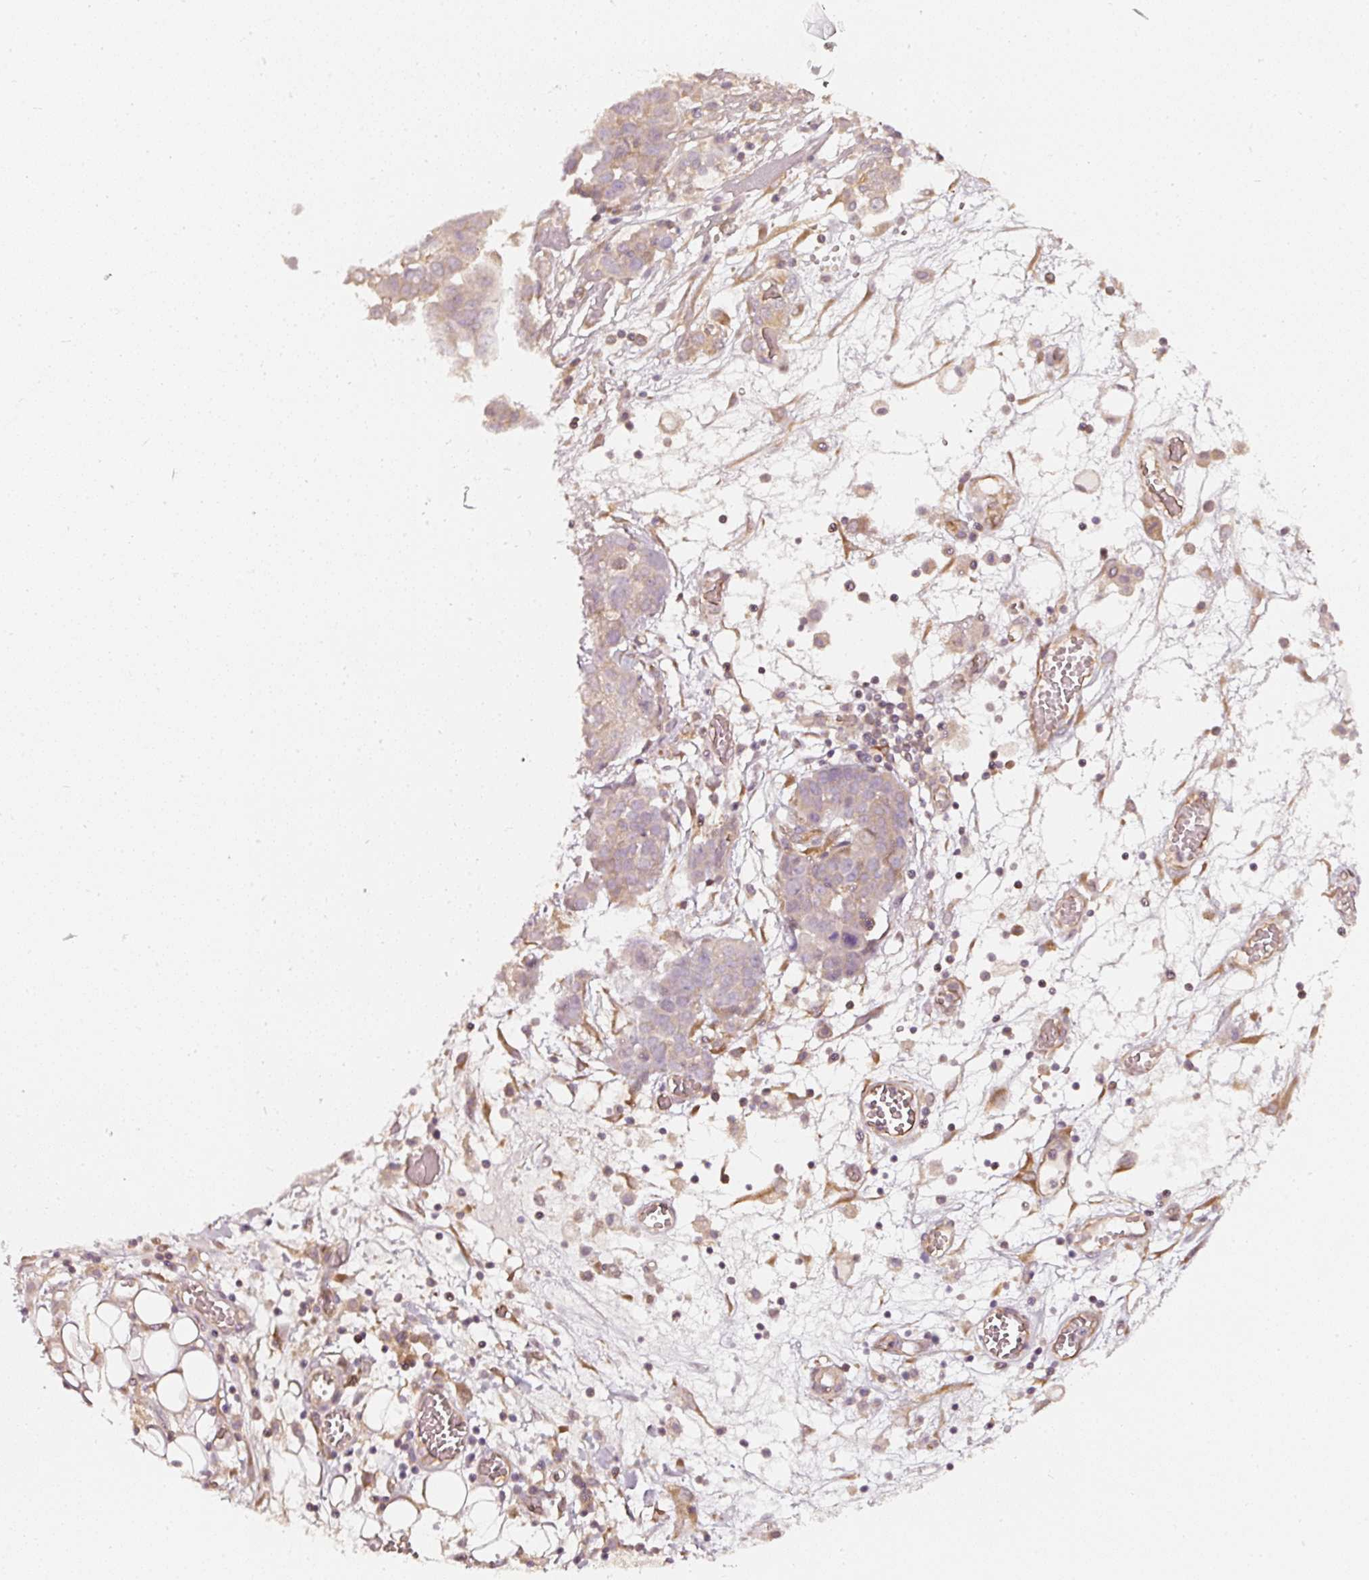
{"staining": {"intensity": "weak", "quantity": "25%-75%", "location": "cytoplasmic/membranous"}, "tissue": "ovarian cancer", "cell_type": "Tumor cells", "image_type": "cancer", "snomed": [{"axis": "morphology", "description": "Cystadenocarcinoma, serous, NOS"}, {"axis": "topography", "description": "Soft tissue"}, {"axis": "topography", "description": "Ovary"}], "caption": "Ovarian cancer stained with DAB IHC displays low levels of weak cytoplasmic/membranous staining in about 25%-75% of tumor cells.", "gene": "ASMTL", "patient": {"sex": "female", "age": 57}}